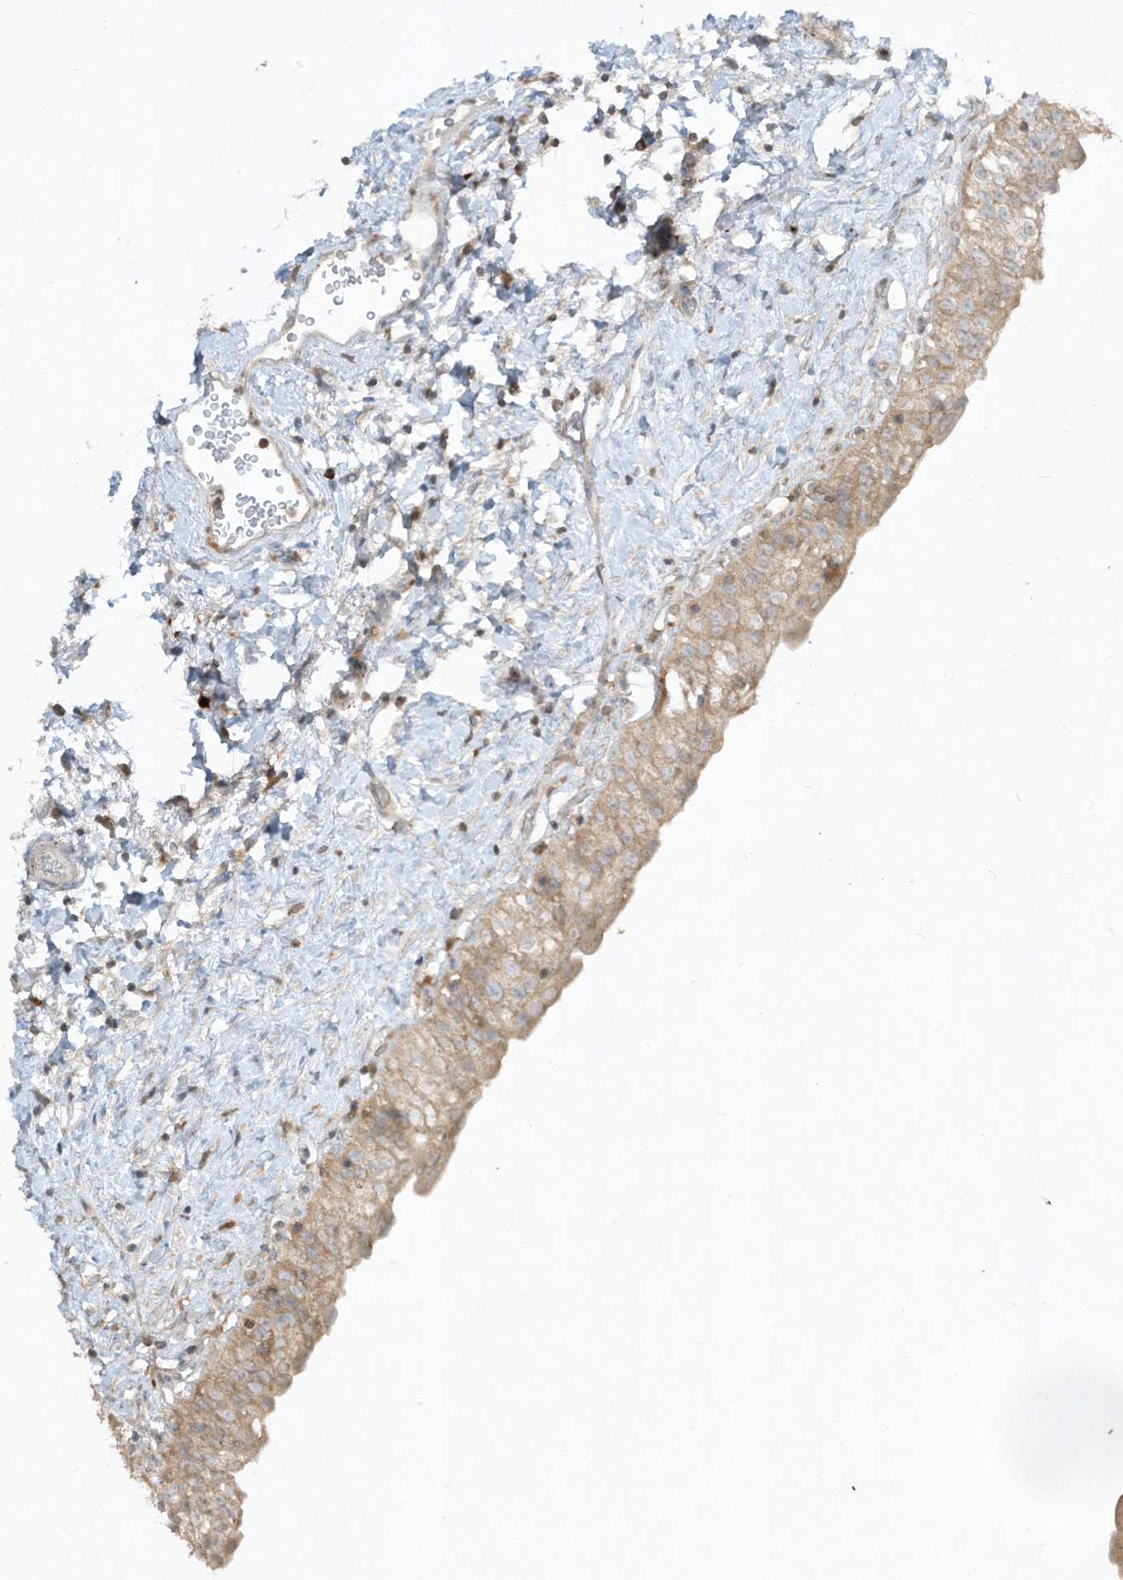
{"staining": {"intensity": "moderate", "quantity": ">75%", "location": "cytoplasmic/membranous"}, "tissue": "urinary bladder", "cell_type": "Urothelial cells", "image_type": "normal", "snomed": [{"axis": "morphology", "description": "Normal tissue, NOS"}, {"axis": "topography", "description": "Urinary bladder"}], "caption": "The photomicrograph displays a brown stain indicating the presence of a protein in the cytoplasmic/membranous of urothelial cells in urinary bladder. Nuclei are stained in blue.", "gene": "LDAH", "patient": {"sex": "male", "age": 51}}